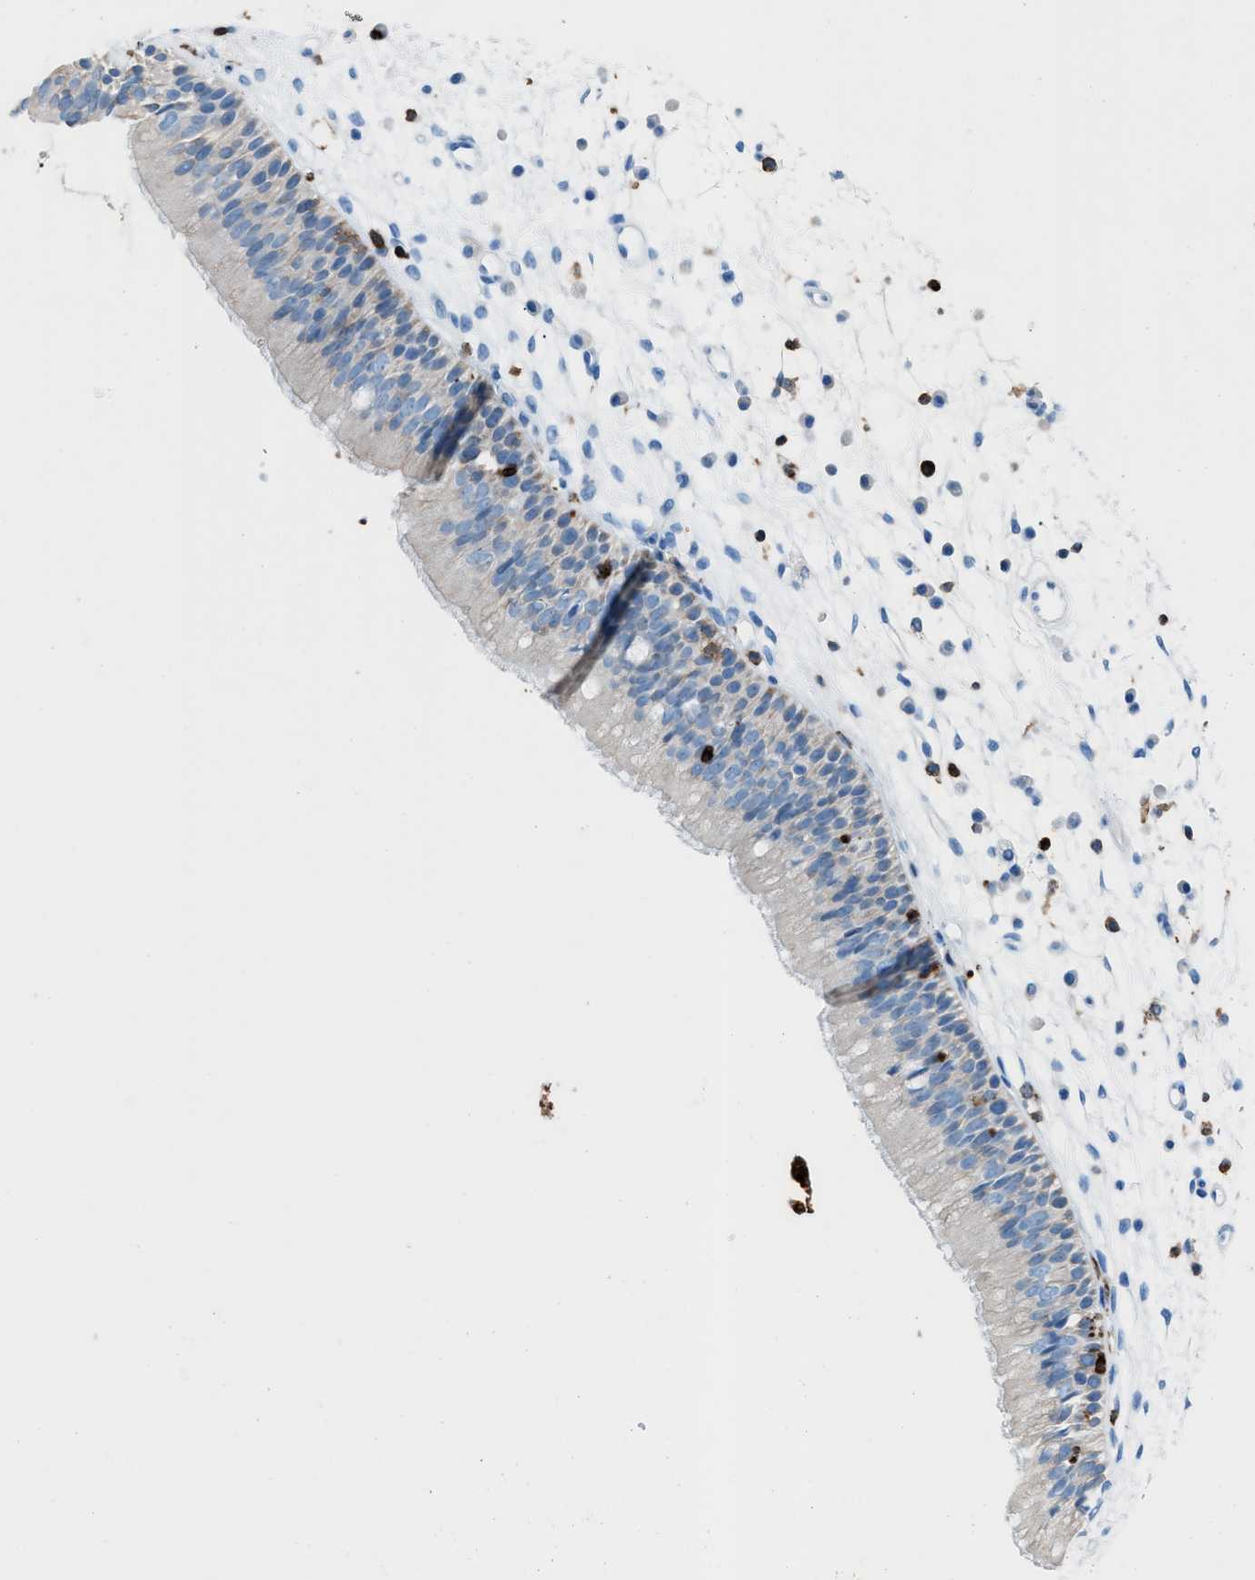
{"staining": {"intensity": "moderate", "quantity": "<25%", "location": "cytoplasmic/membranous"}, "tissue": "nasopharynx", "cell_type": "Respiratory epithelial cells", "image_type": "normal", "snomed": [{"axis": "morphology", "description": "Normal tissue, NOS"}, {"axis": "topography", "description": "Nasopharynx"}], "caption": "Immunohistochemistry (DAB) staining of normal human nasopharynx reveals moderate cytoplasmic/membranous protein staining in about <25% of respiratory epithelial cells. Nuclei are stained in blue.", "gene": "ITGB2", "patient": {"sex": "male", "age": 21}}